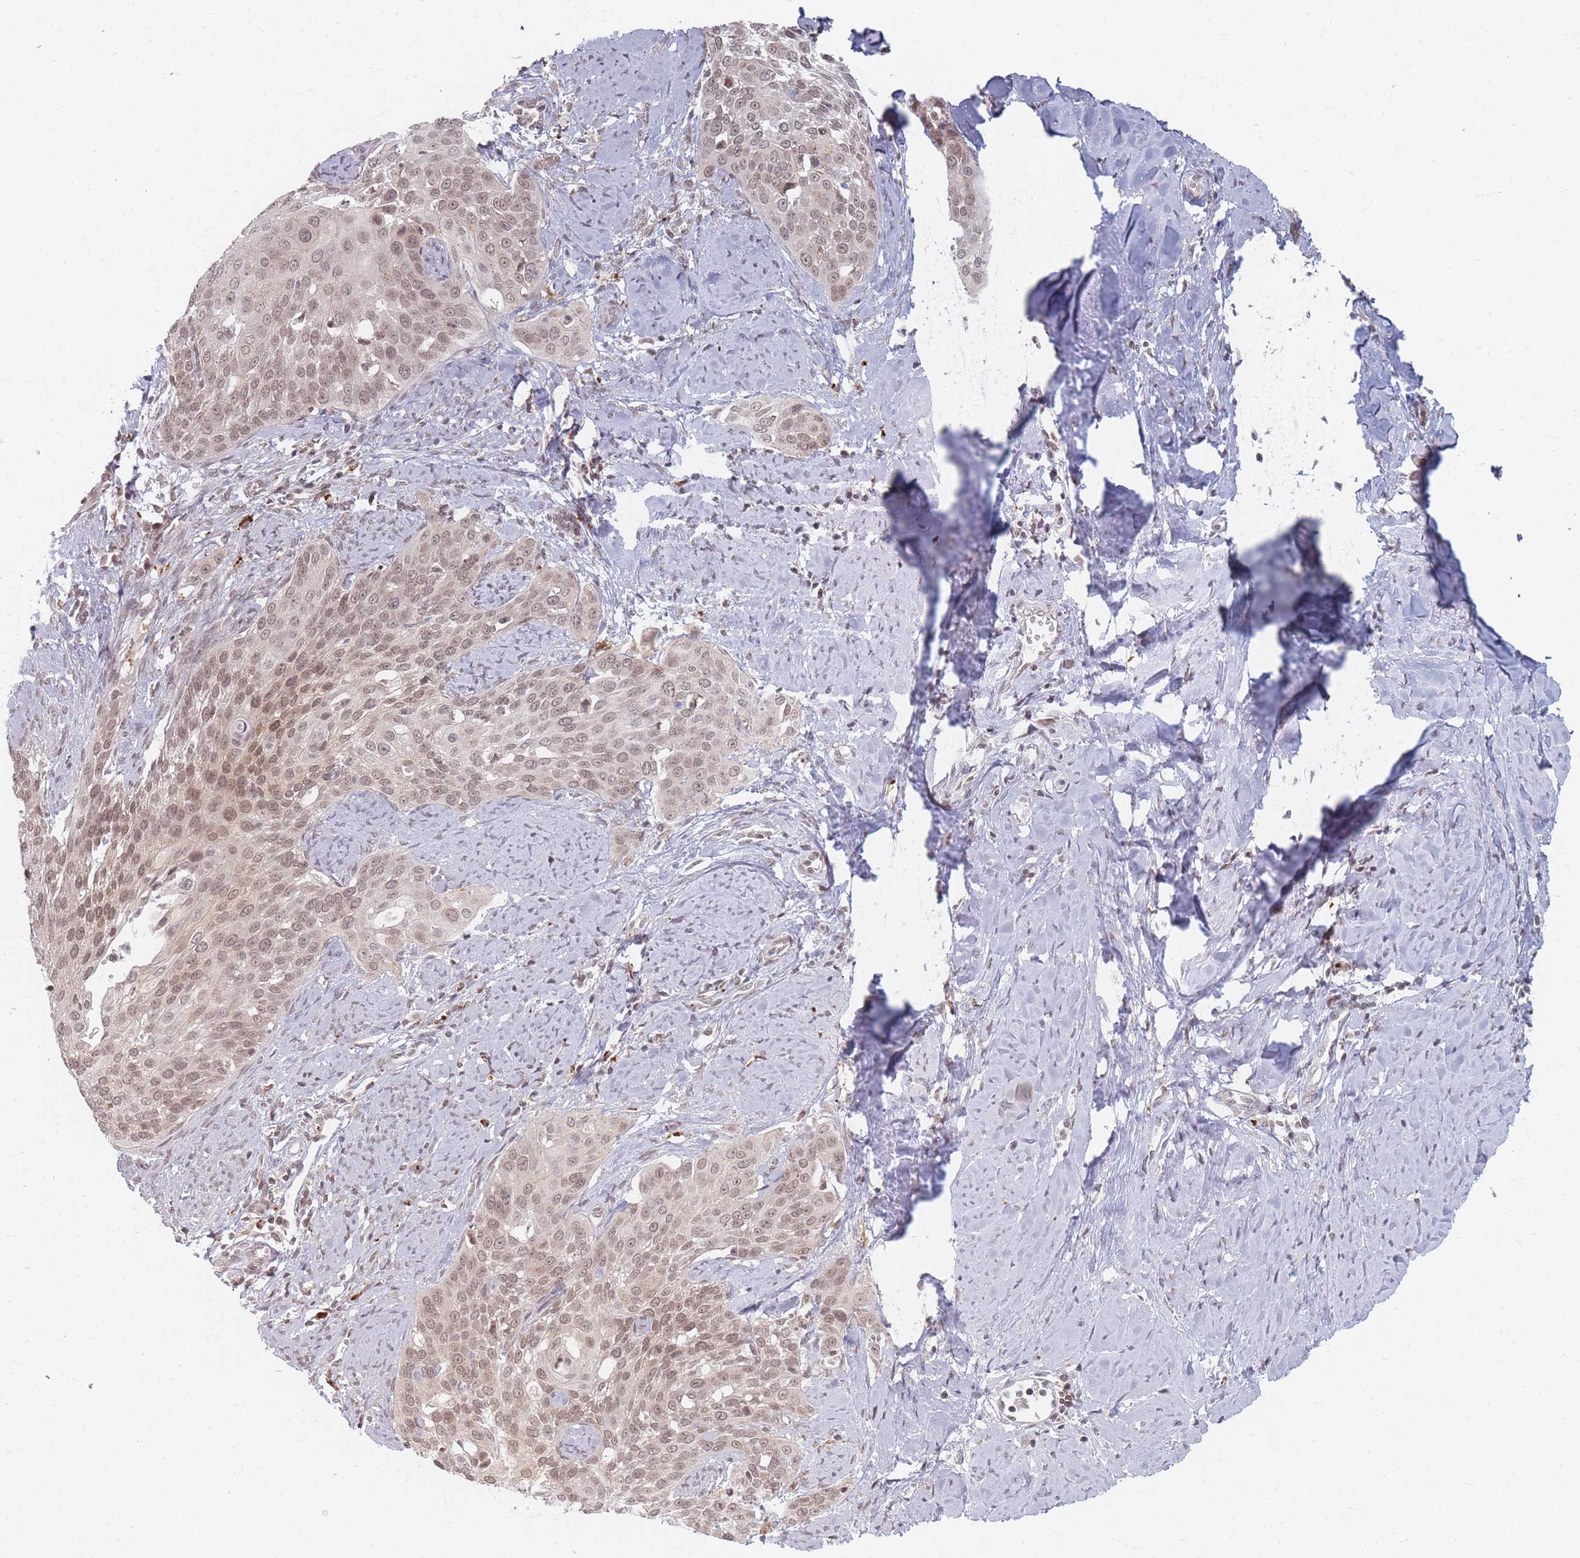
{"staining": {"intensity": "moderate", "quantity": ">75%", "location": "nuclear"}, "tissue": "cervical cancer", "cell_type": "Tumor cells", "image_type": "cancer", "snomed": [{"axis": "morphology", "description": "Squamous cell carcinoma, NOS"}, {"axis": "topography", "description": "Cervix"}], "caption": "A brown stain shows moderate nuclear expression of a protein in squamous cell carcinoma (cervical) tumor cells.", "gene": "SPATA45", "patient": {"sex": "female", "age": 44}}